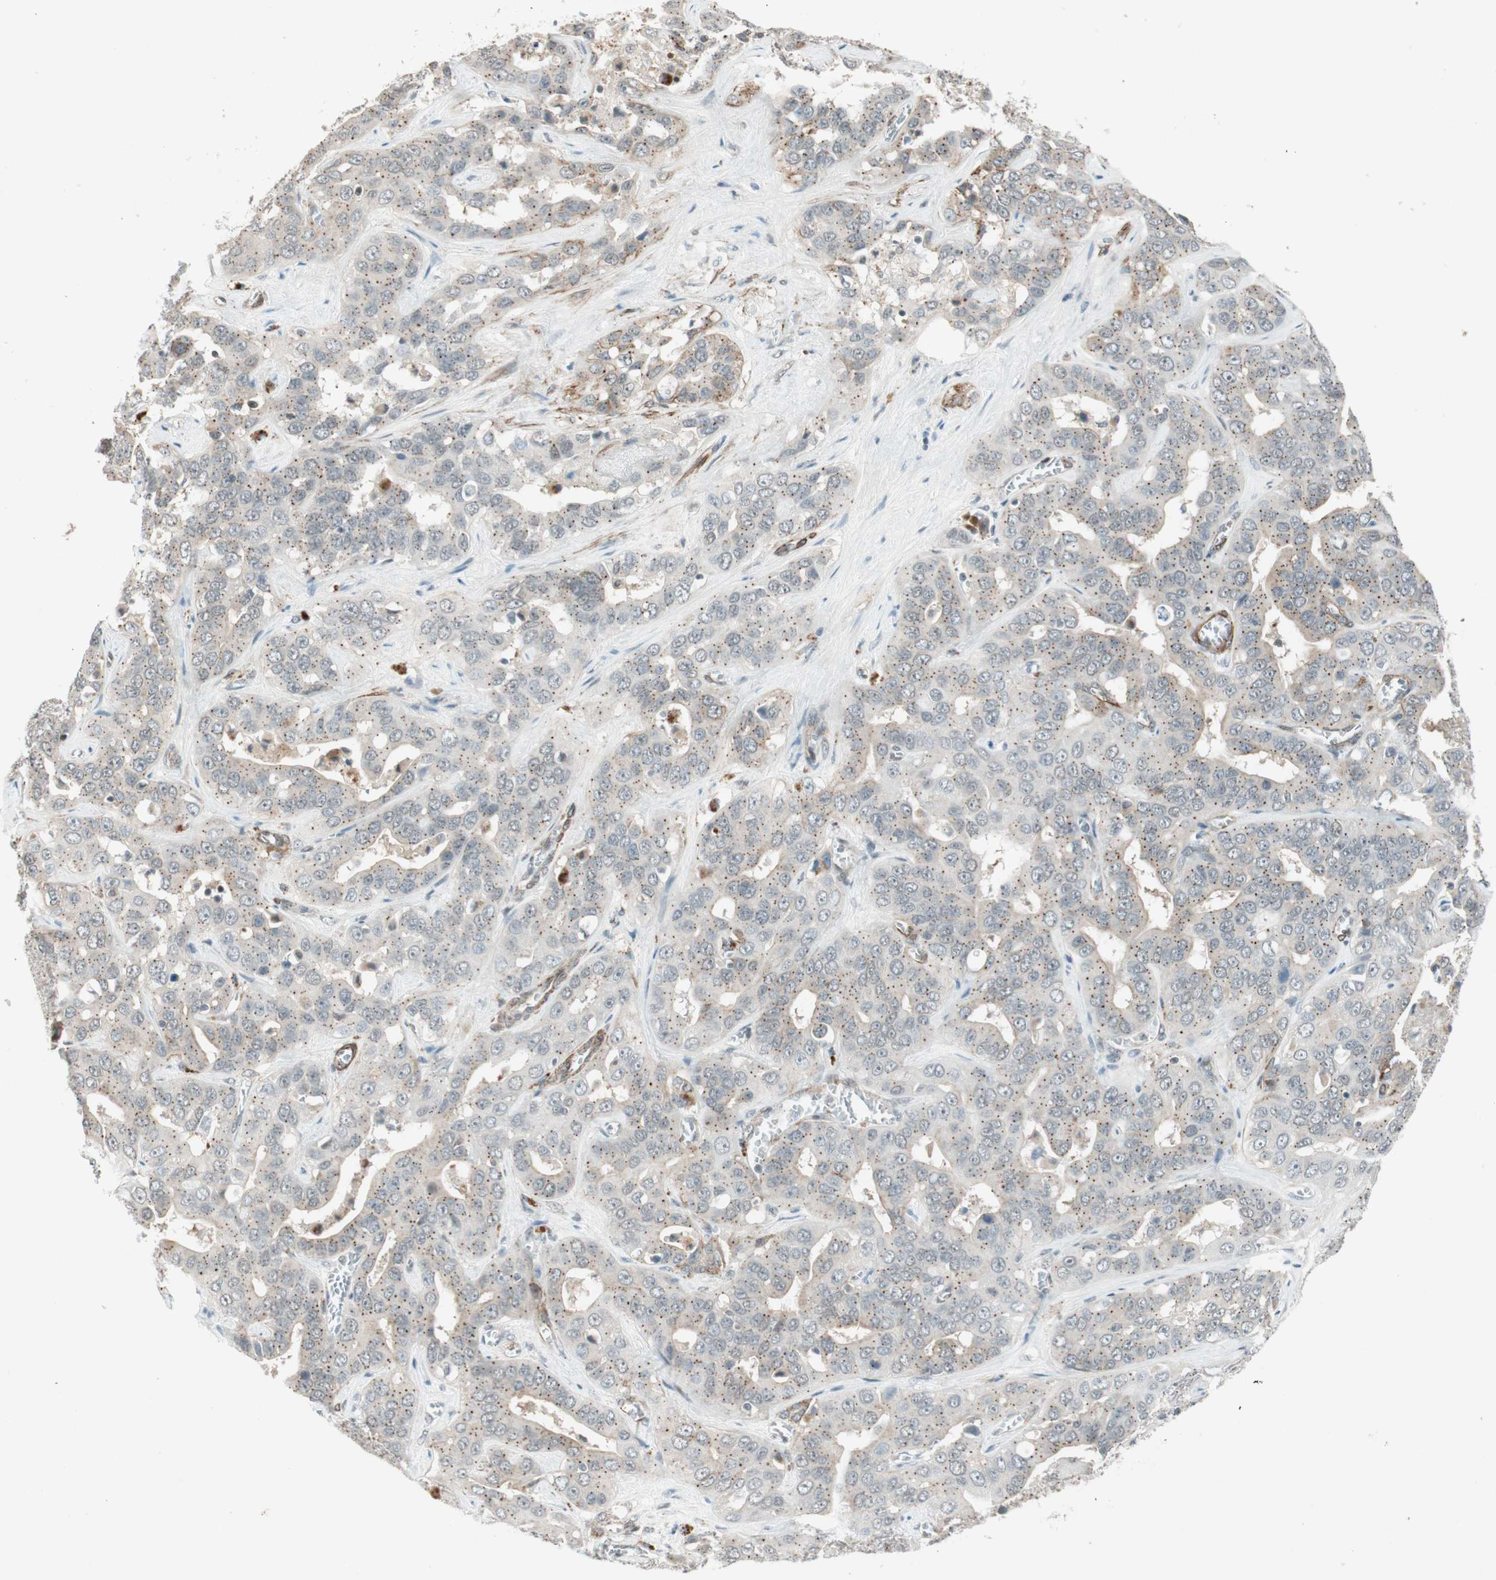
{"staining": {"intensity": "moderate", "quantity": "25%-75%", "location": "cytoplasmic/membranous"}, "tissue": "liver cancer", "cell_type": "Tumor cells", "image_type": "cancer", "snomed": [{"axis": "morphology", "description": "Cholangiocarcinoma"}, {"axis": "topography", "description": "Liver"}], "caption": "Immunohistochemical staining of liver cancer (cholangiocarcinoma) reveals medium levels of moderate cytoplasmic/membranous protein expression in about 25%-75% of tumor cells. (DAB (3,3'-diaminobenzidine) = brown stain, brightfield microscopy at high magnification).", "gene": "CDK19", "patient": {"sex": "female", "age": 52}}